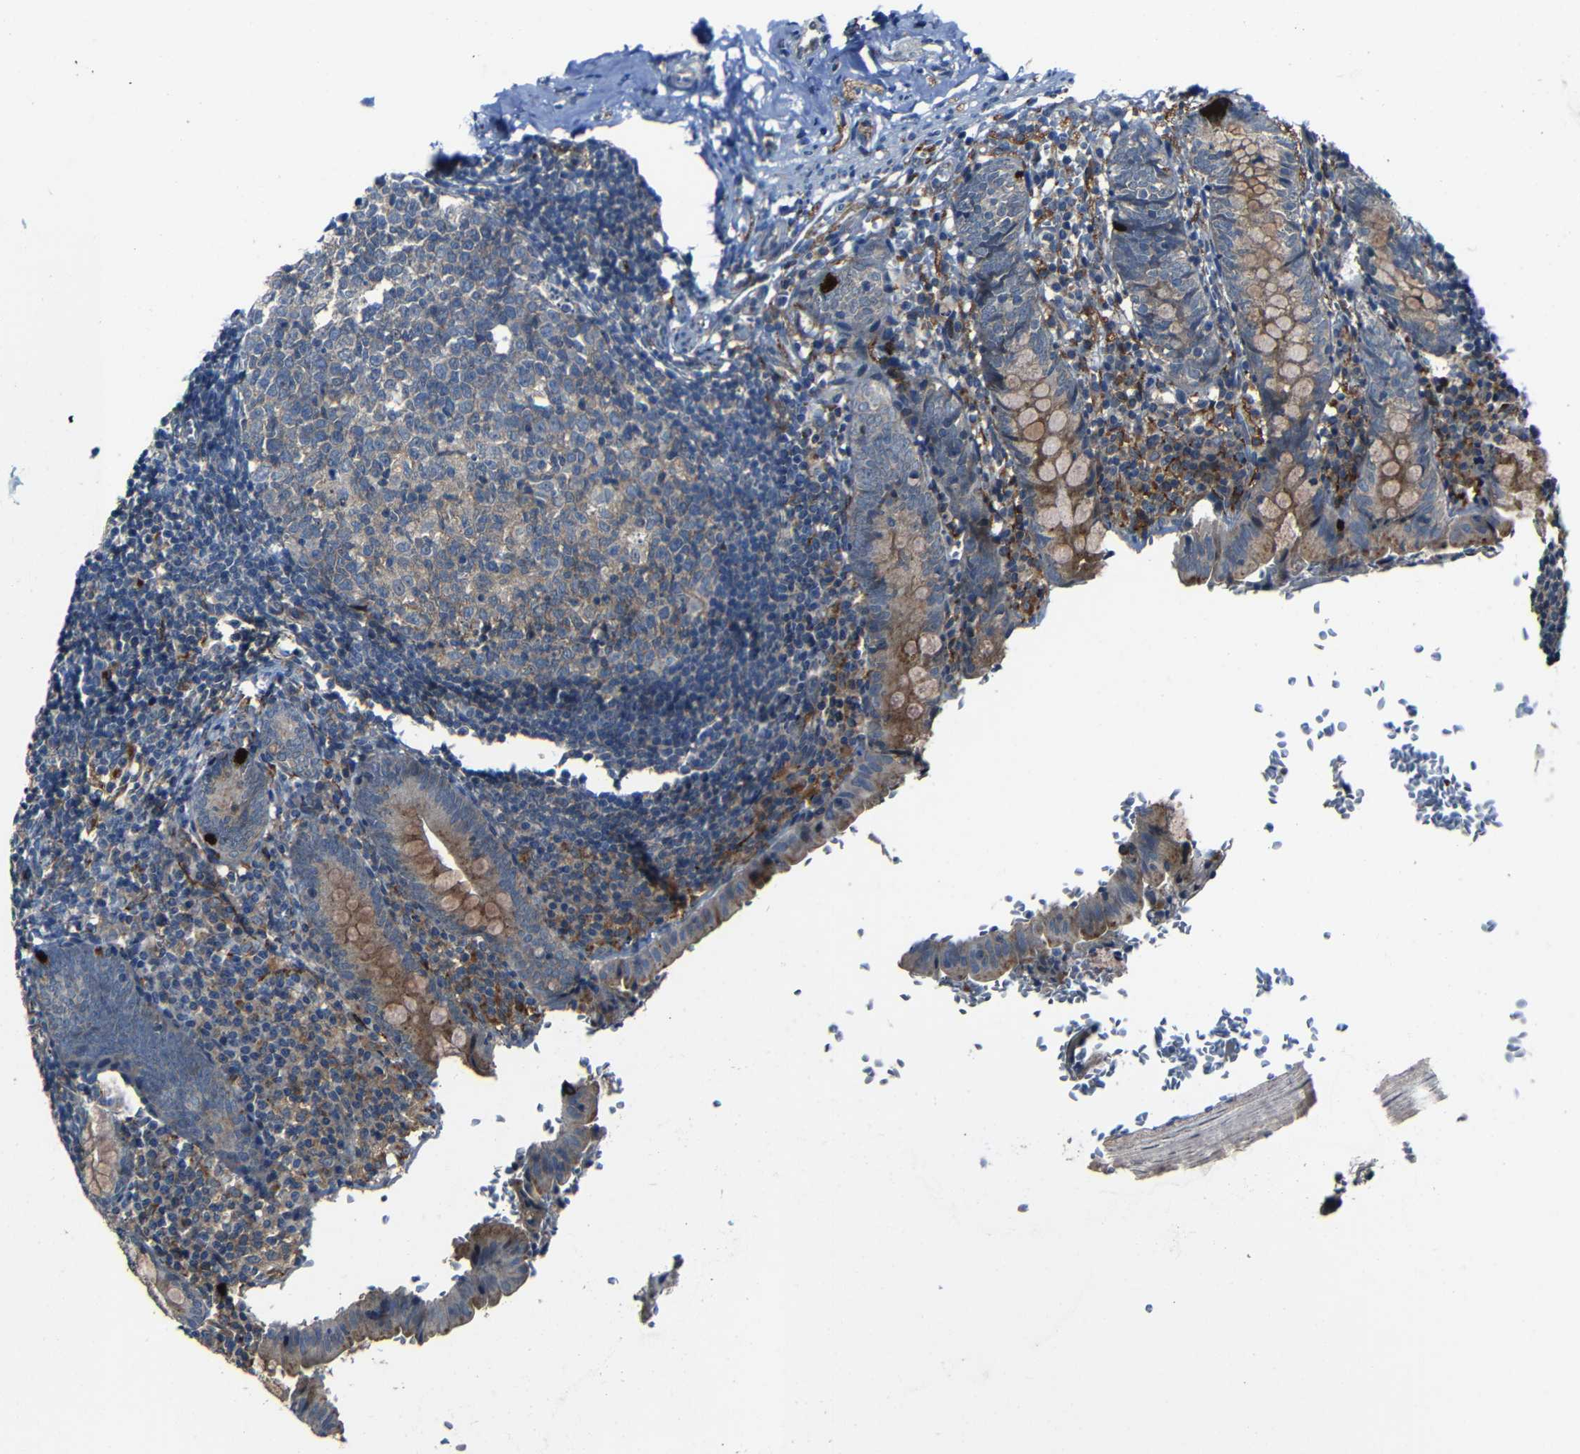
{"staining": {"intensity": "moderate", "quantity": ">75%", "location": "cytoplasmic/membranous"}, "tissue": "appendix", "cell_type": "Glandular cells", "image_type": "normal", "snomed": [{"axis": "morphology", "description": "Normal tissue, NOS"}, {"axis": "topography", "description": "Appendix"}], "caption": "This is a micrograph of immunohistochemistry (IHC) staining of unremarkable appendix, which shows moderate expression in the cytoplasmic/membranous of glandular cells.", "gene": "DNAJC5", "patient": {"sex": "female", "age": 10}}